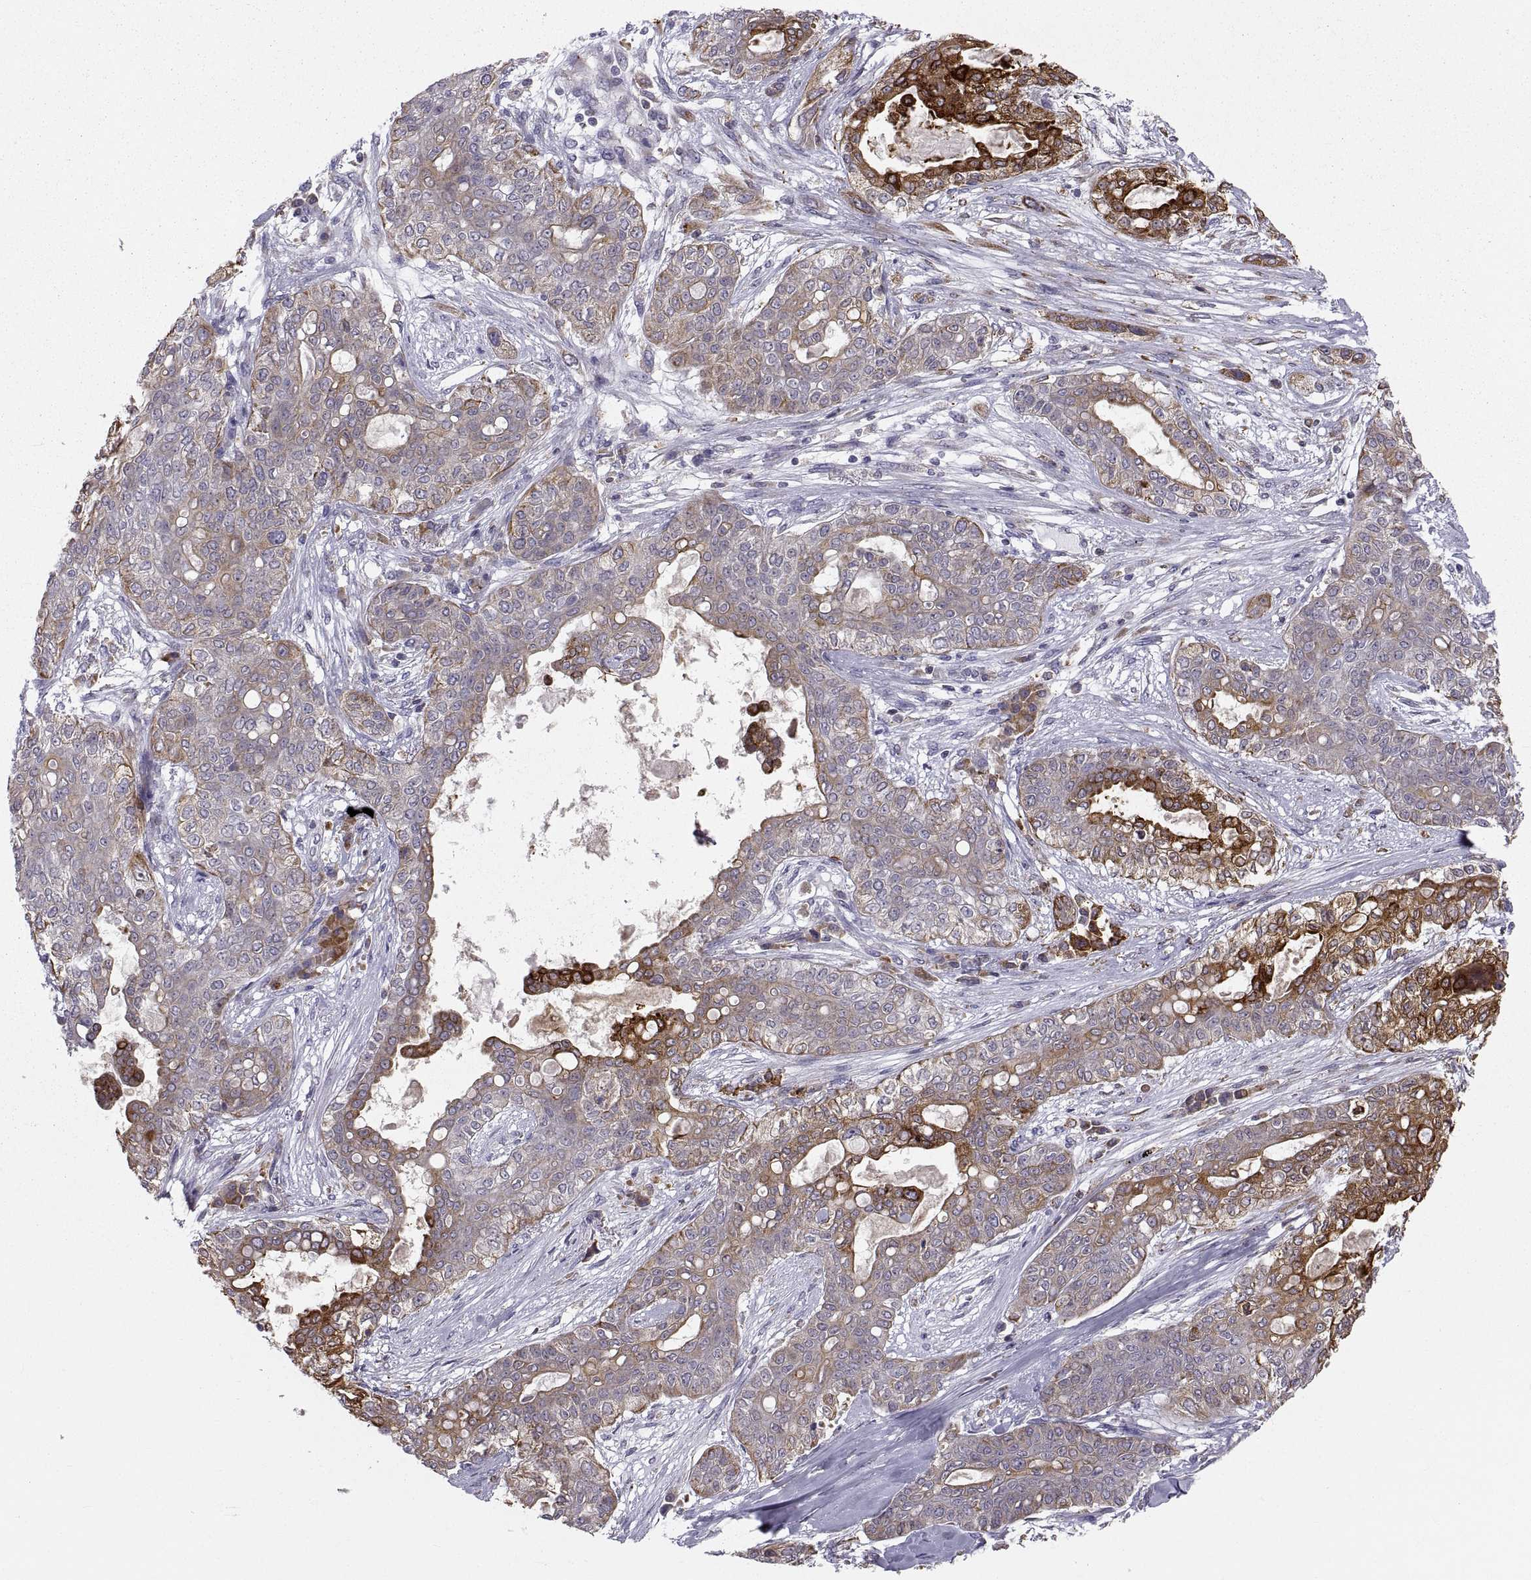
{"staining": {"intensity": "strong", "quantity": "<25%", "location": "cytoplasmic/membranous"}, "tissue": "lung cancer", "cell_type": "Tumor cells", "image_type": "cancer", "snomed": [{"axis": "morphology", "description": "Squamous cell carcinoma, NOS"}, {"axis": "topography", "description": "Lung"}], "caption": "An image of human lung cancer stained for a protein reveals strong cytoplasmic/membranous brown staining in tumor cells.", "gene": "ERO1A", "patient": {"sex": "female", "age": 70}}